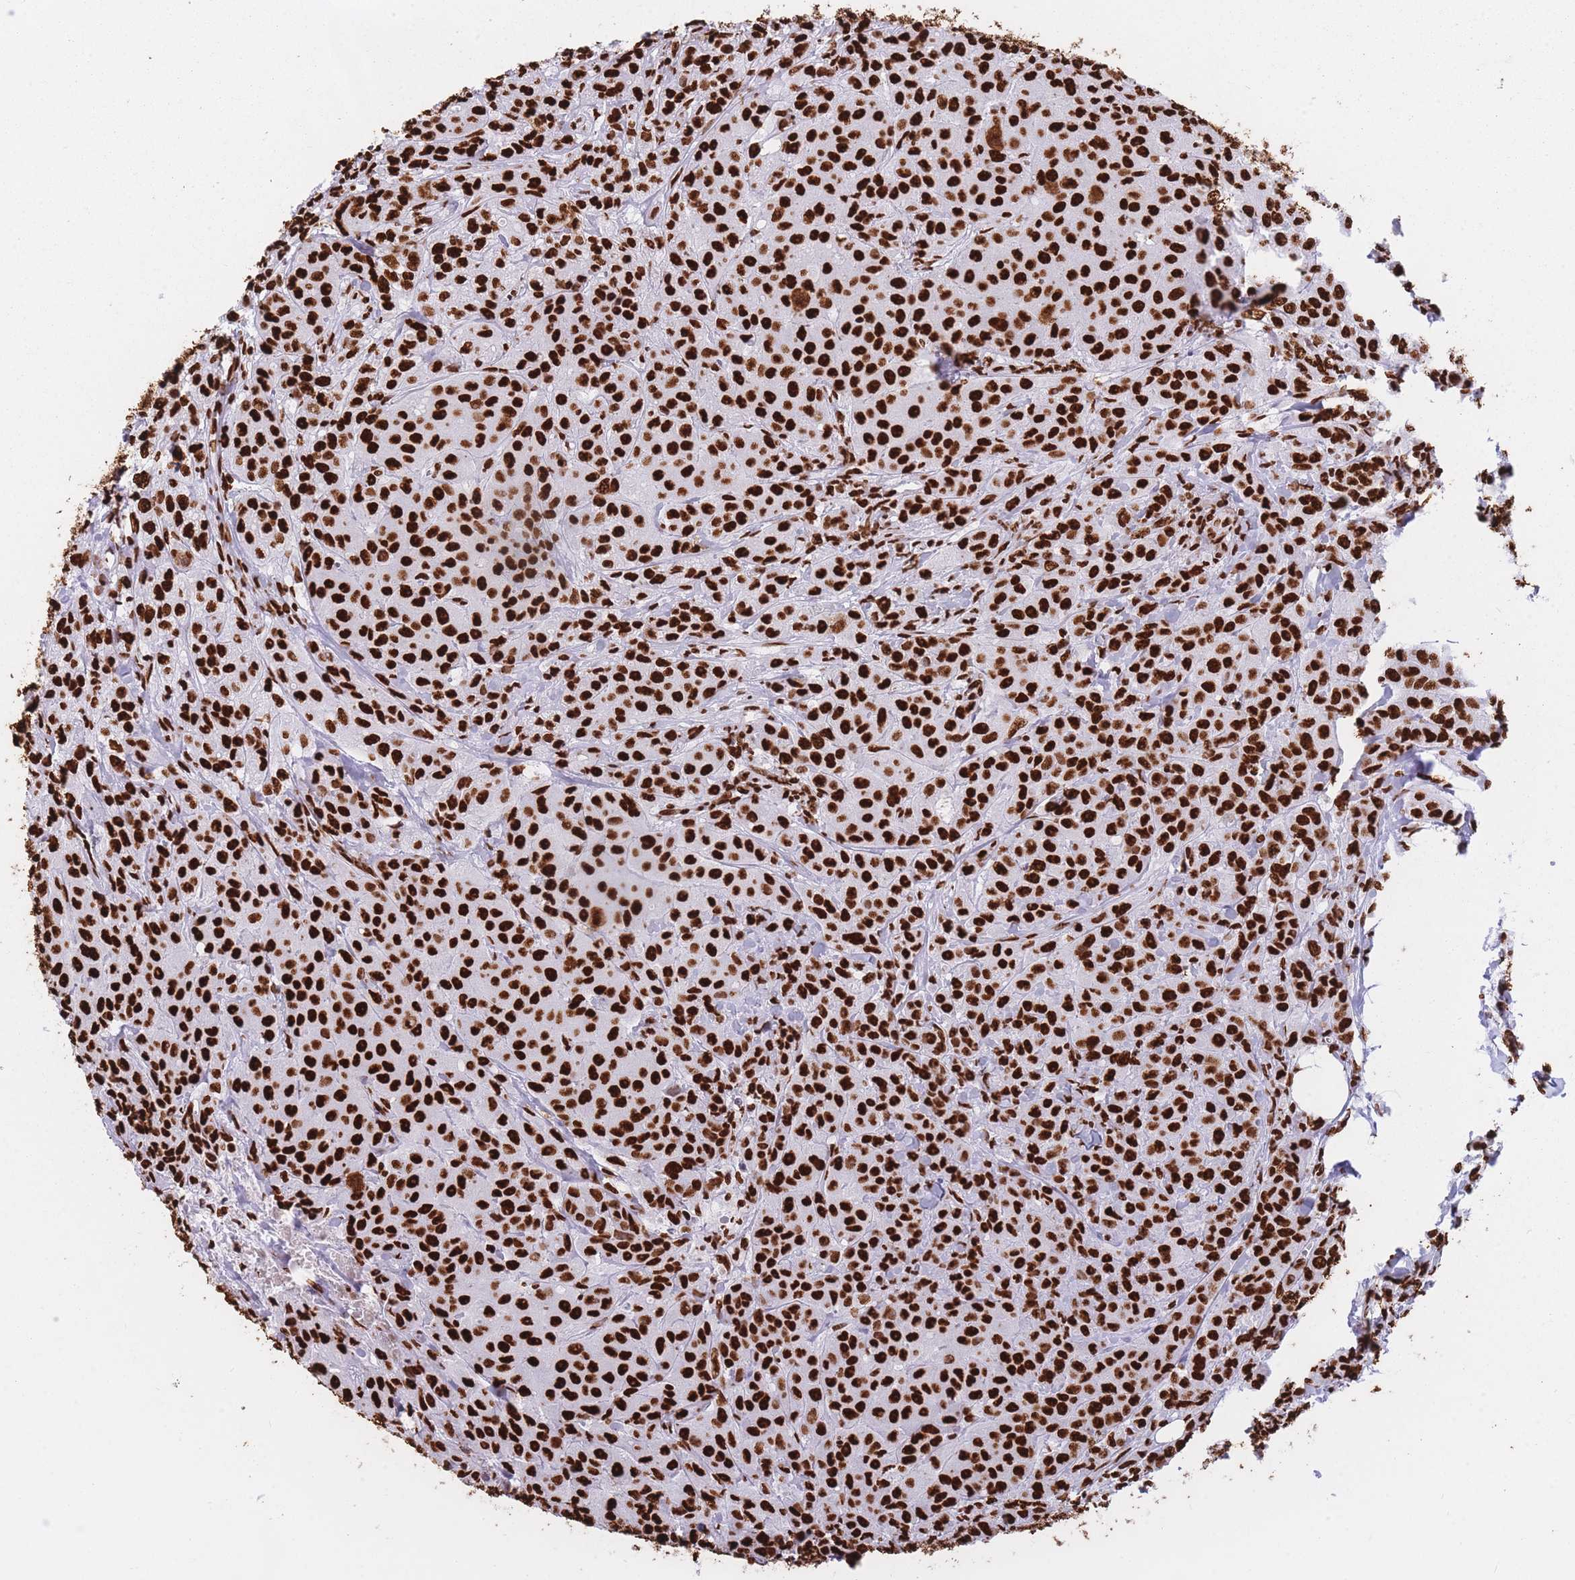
{"staining": {"intensity": "strong", "quantity": ">75%", "location": "nuclear"}, "tissue": "breast cancer", "cell_type": "Tumor cells", "image_type": "cancer", "snomed": [{"axis": "morphology", "description": "Duct carcinoma"}, {"axis": "topography", "description": "Breast"}], "caption": "Protein staining of invasive ductal carcinoma (breast) tissue reveals strong nuclear positivity in about >75% of tumor cells.", "gene": "HNRNPUL1", "patient": {"sex": "female", "age": 43}}